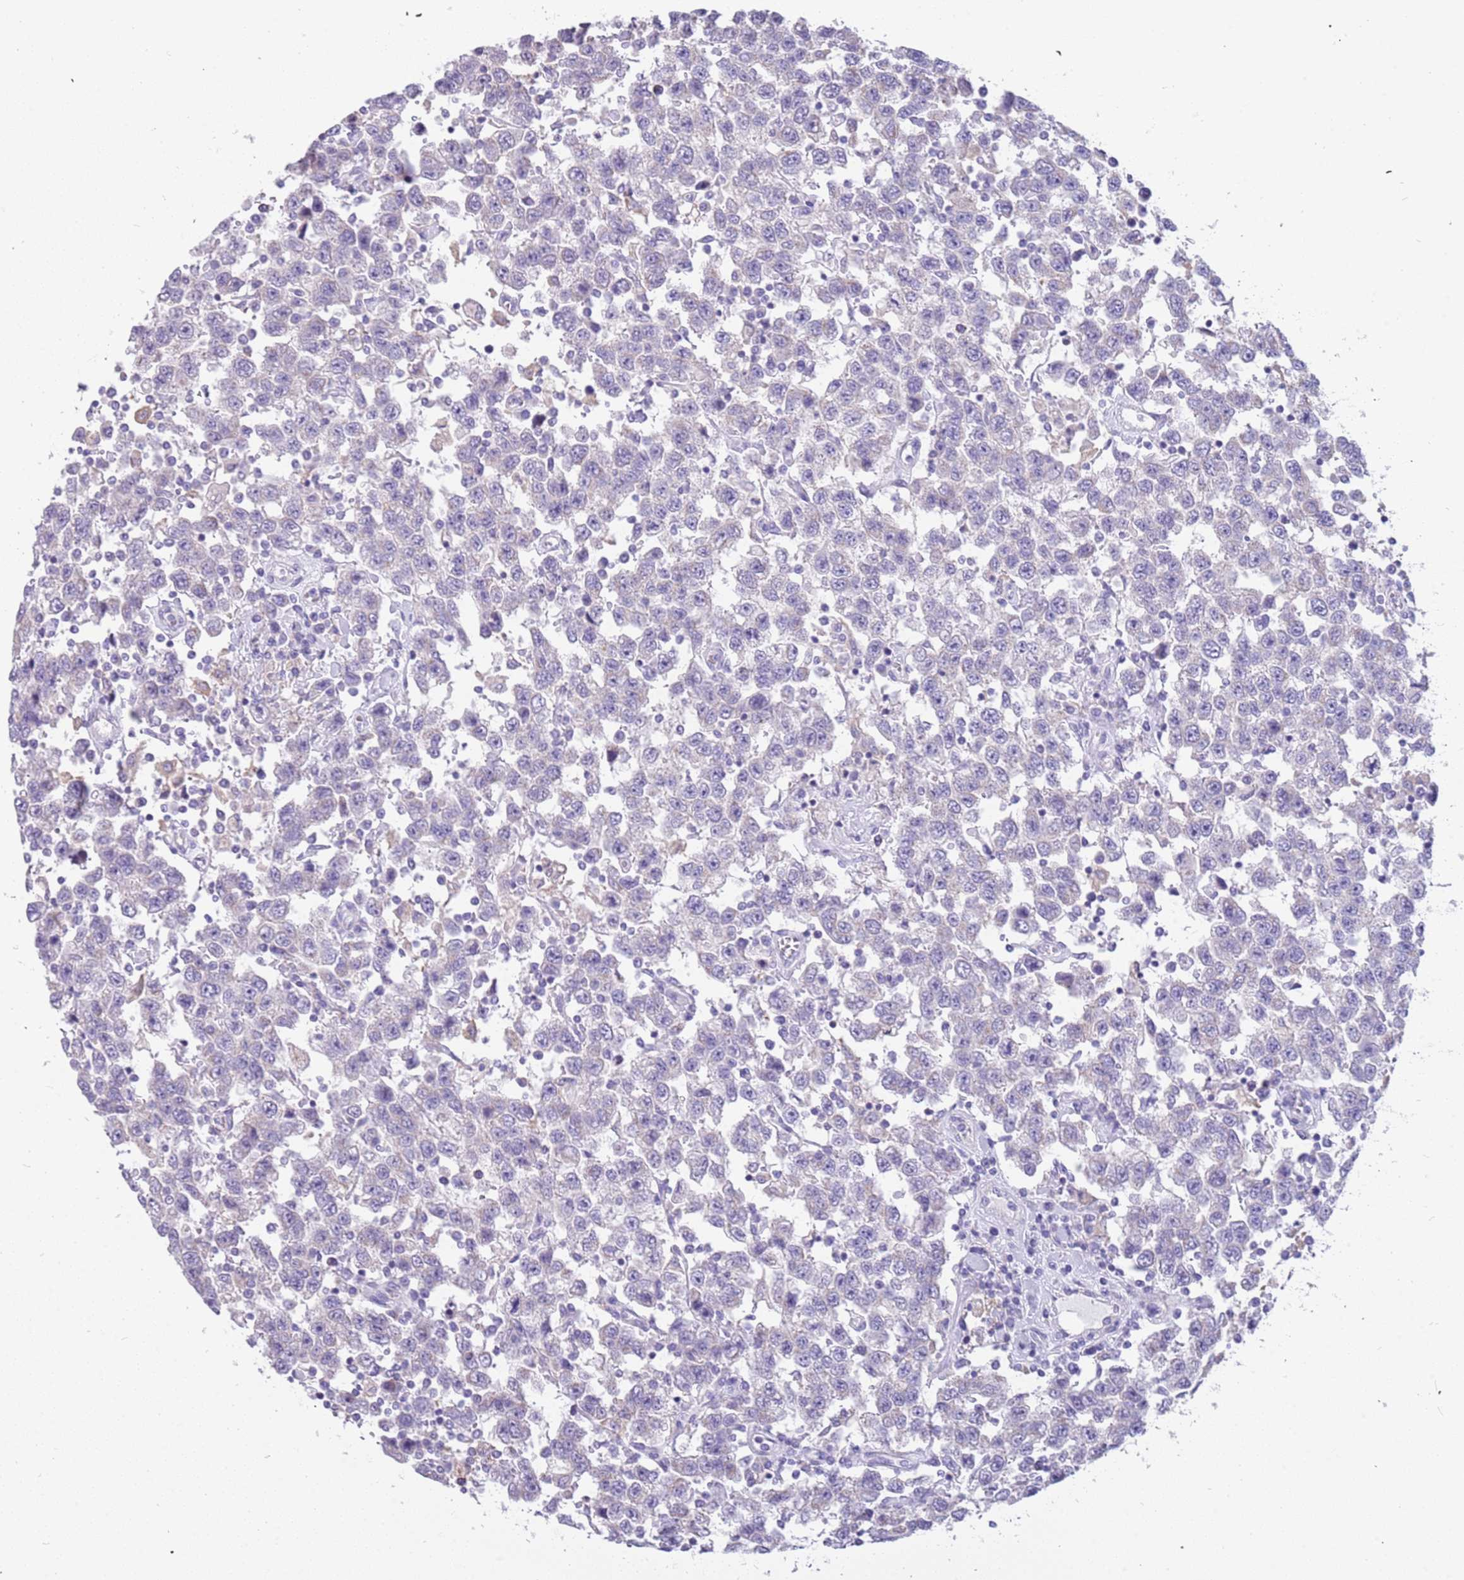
{"staining": {"intensity": "negative", "quantity": "none", "location": "none"}, "tissue": "testis cancer", "cell_type": "Tumor cells", "image_type": "cancer", "snomed": [{"axis": "morphology", "description": "Seminoma, NOS"}, {"axis": "topography", "description": "Testis"}], "caption": "Testis cancer (seminoma) was stained to show a protein in brown. There is no significant staining in tumor cells.", "gene": "RHCG", "patient": {"sex": "male", "age": 41}}